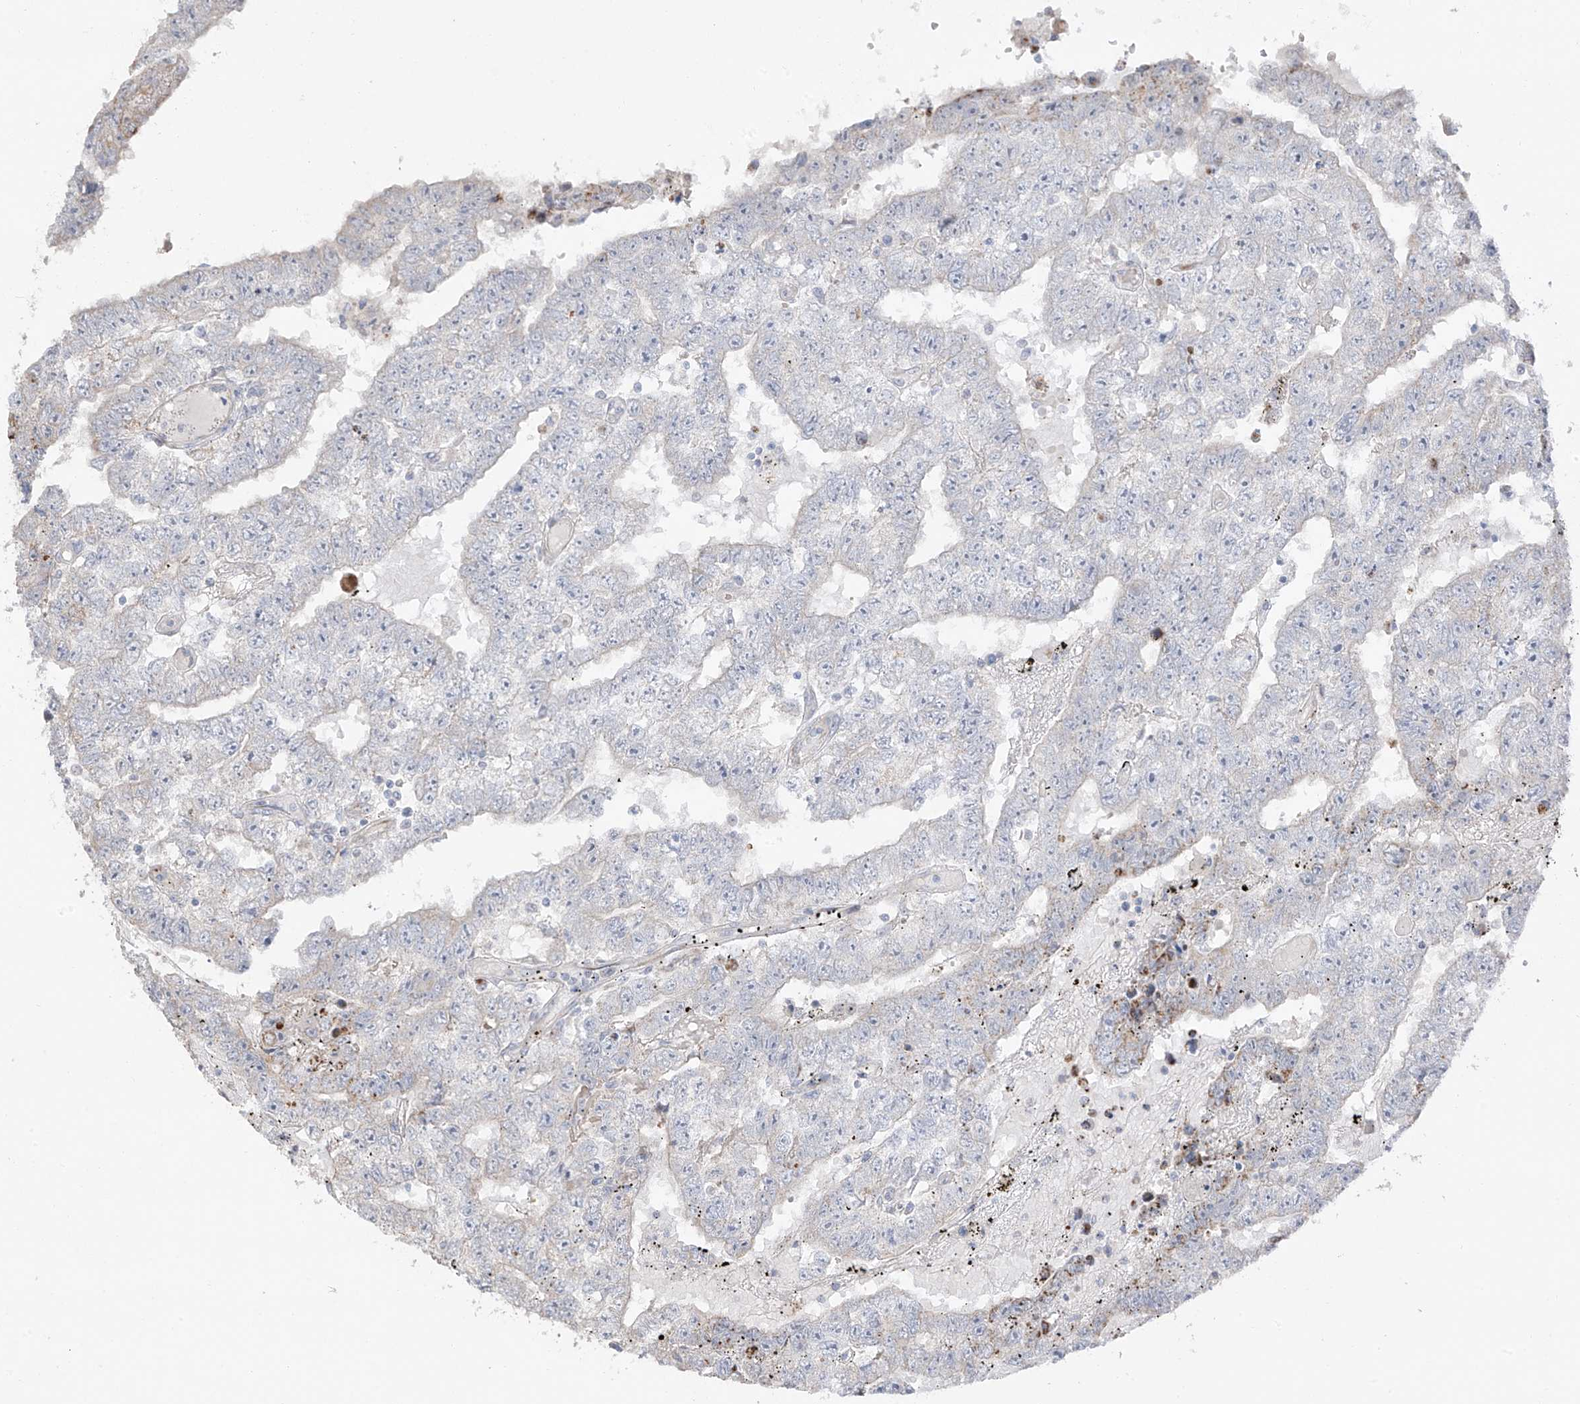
{"staining": {"intensity": "negative", "quantity": "none", "location": "none"}, "tissue": "testis cancer", "cell_type": "Tumor cells", "image_type": "cancer", "snomed": [{"axis": "morphology", "description": "Carcinoma, Embryonal, NOS"}, {"axis": "topography", "description": "Testis"}], "caption": "Human embryonal carcinoma (testis) stained for a protein using immunohistochemistry (IHC) exhibits no staining in tumor cells.", "gene": "DCDC2", "patient": {"sex": "male", "age": 25}}